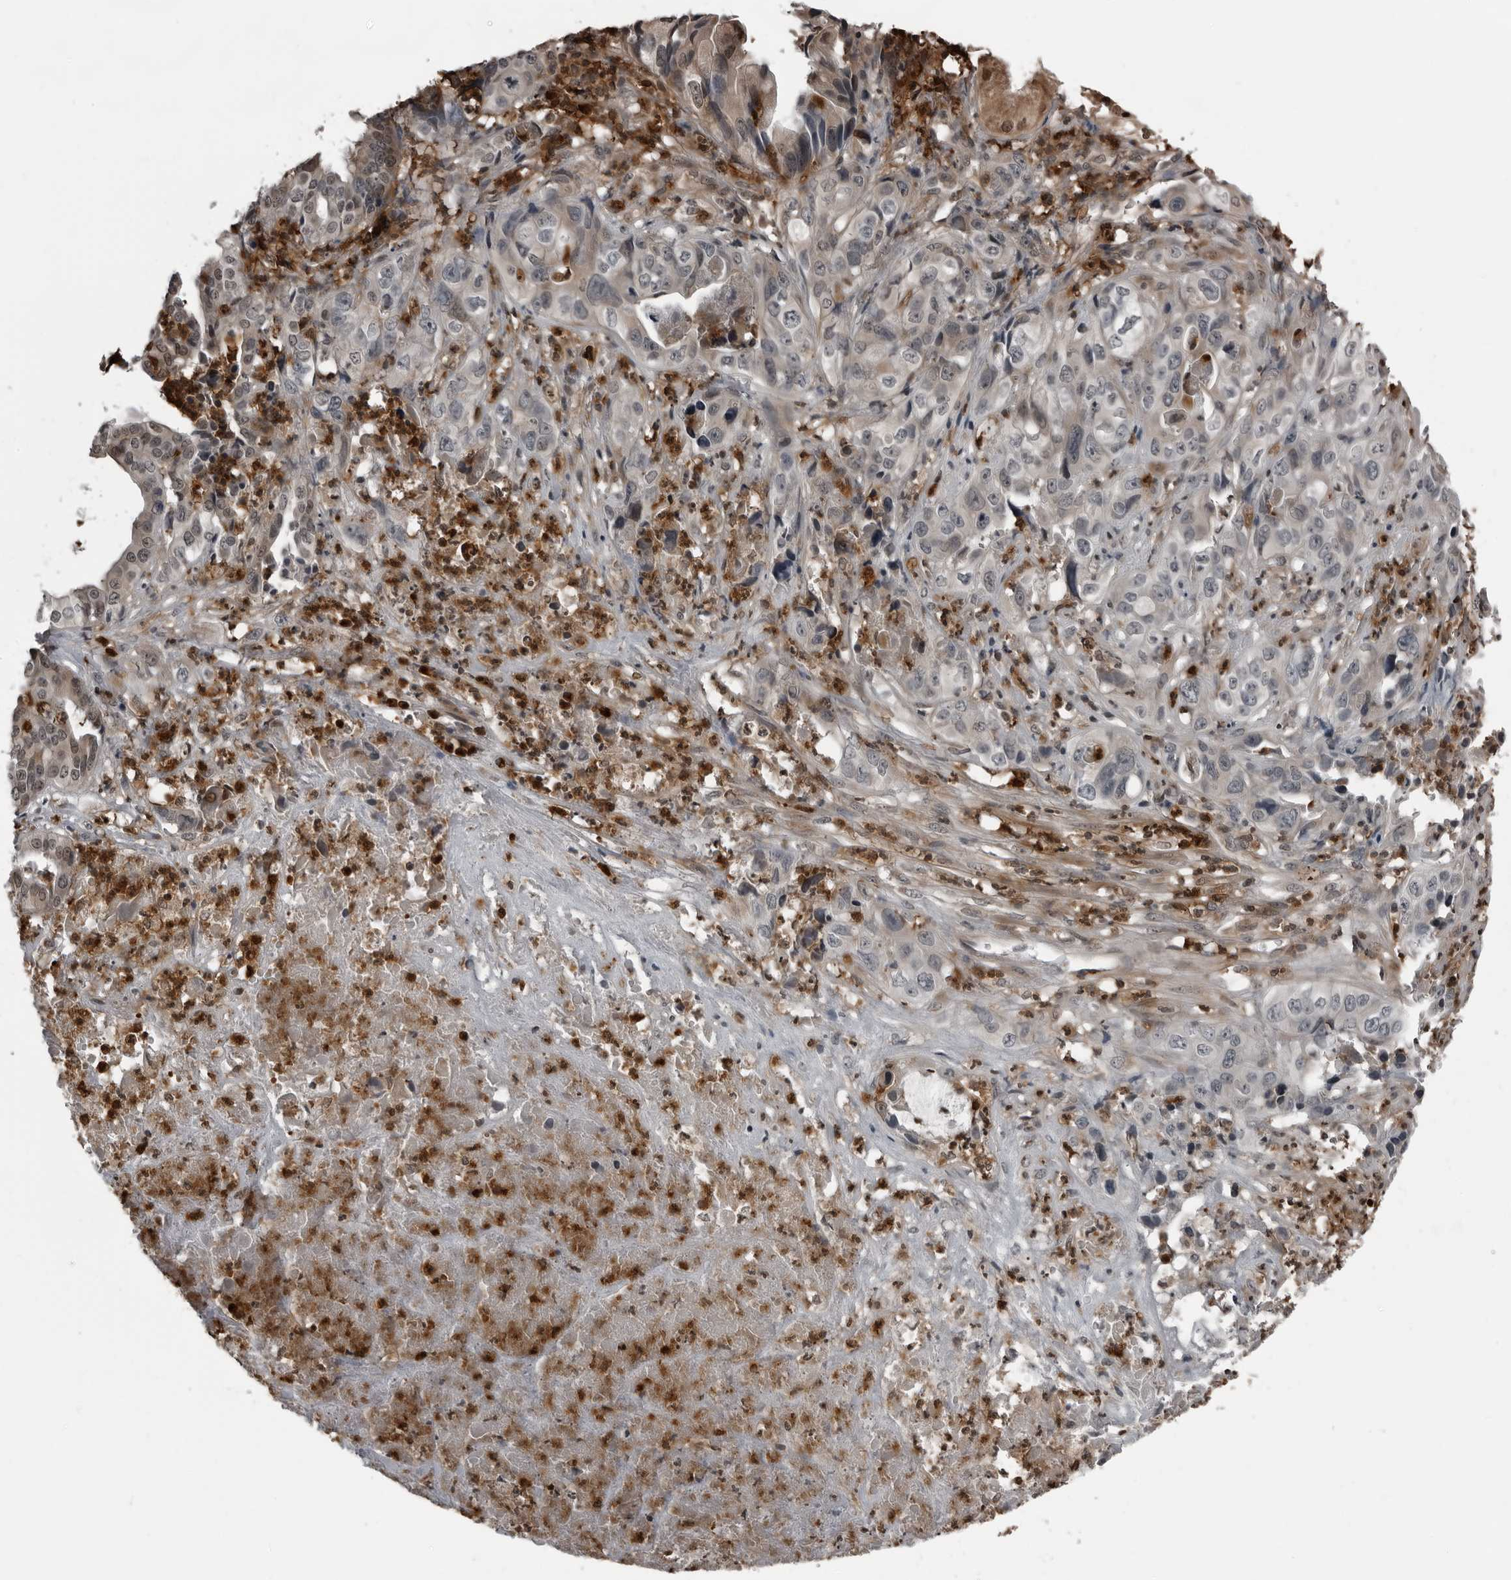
{"staining": {"intensity": "negative", "quantity": "none", "location": "none"}, "tissue": "liver cancer", "cell_type": "Tumor cells", "image_type": "cancer", "snomed": [{"axis": "morphology", "description": "Cholangiocarcinoma"}, {"axis": "topography", "description": "Liver"}], "caption": "Immunohistochemical staining of liver cancer (cholangiocarcinoma) demonstrates no significant staining in tumor cells. (DAB immunohistochemistry (IHC) with hematoxylin counter stain).", "gene": "RTCA", "patient": {"sex": "female", "age": 61}}